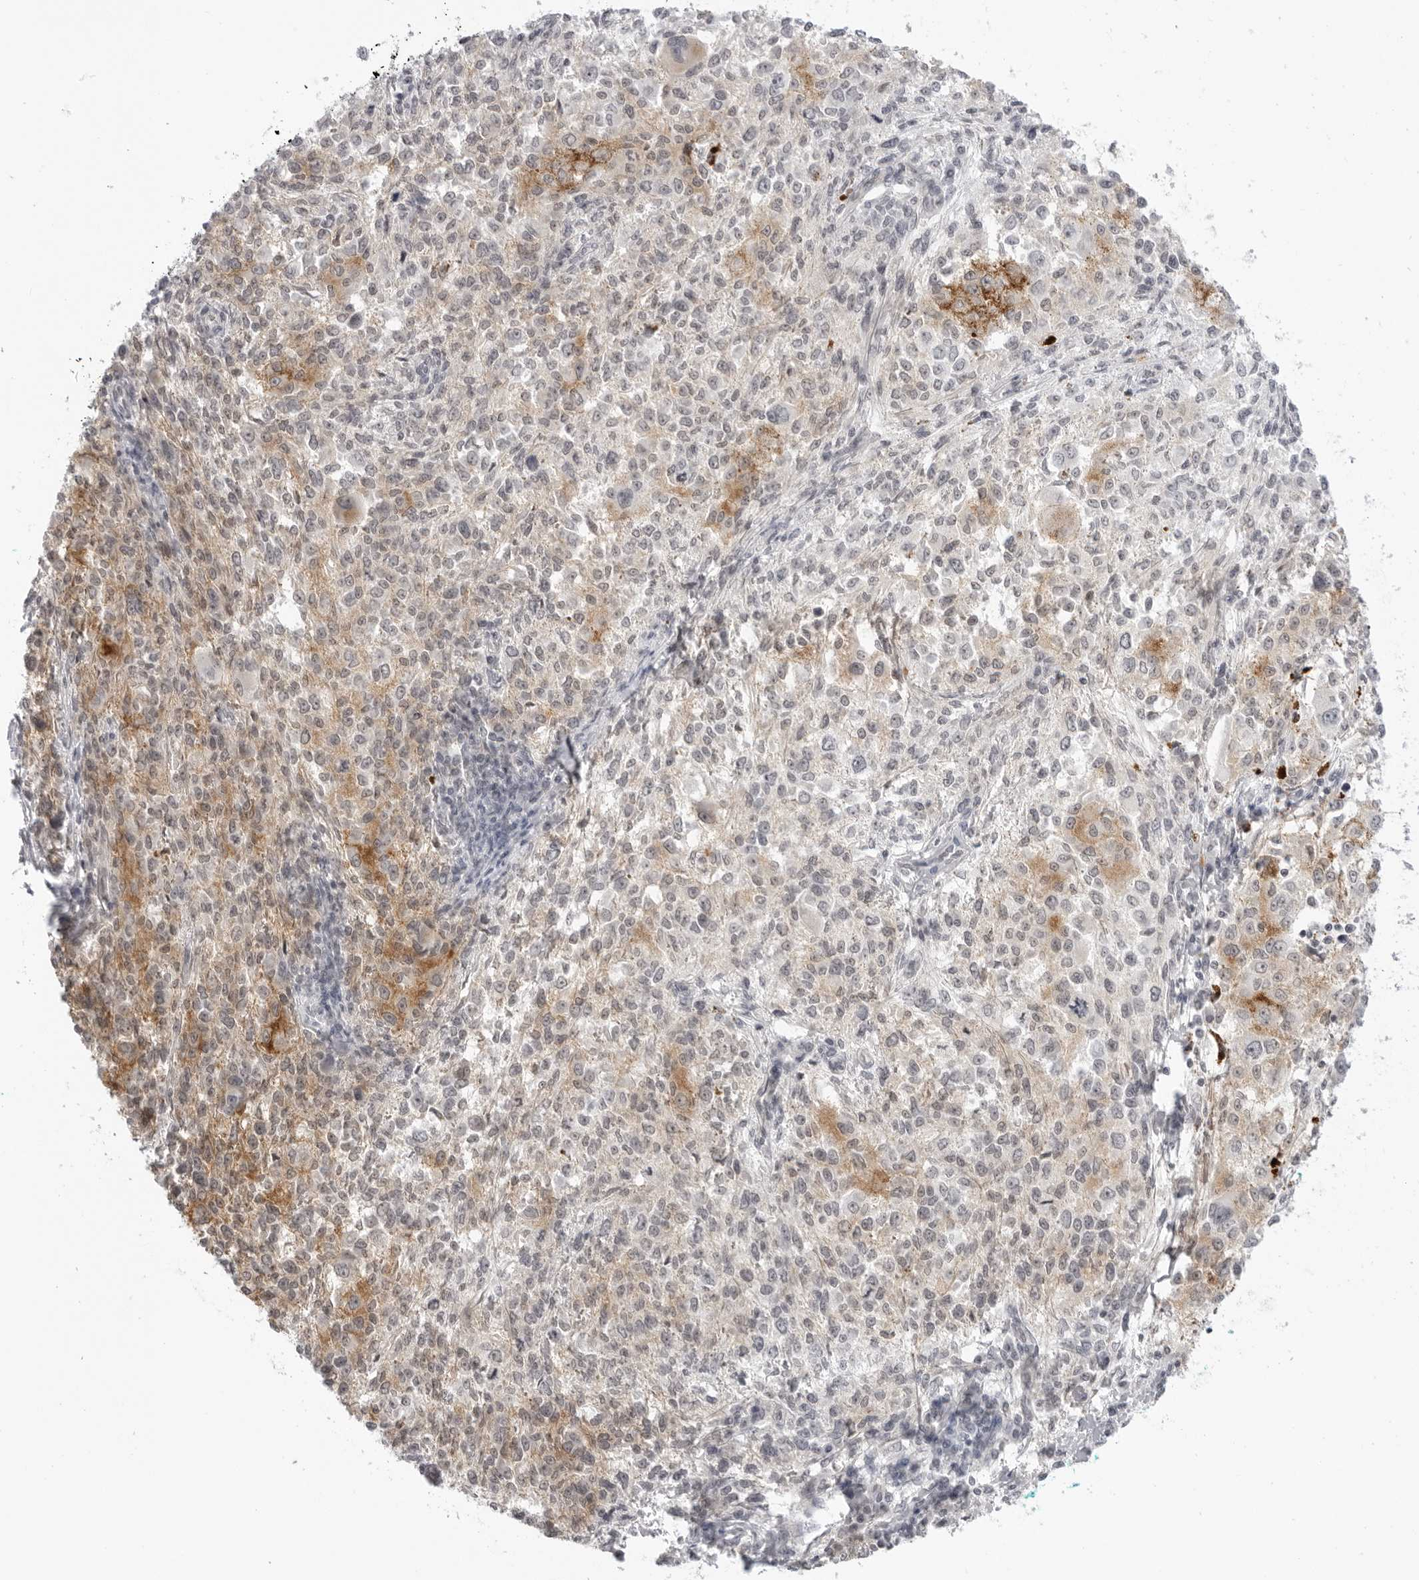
{"staining": {"intensity": "moderate", "quantity": "<25%", "location": "cytoplasmic/membranous"}, "tissue": "melanoma", "cell_type": "Tumor cells", "image_type": "cancer", "snomed": [{"axis": "morphology", "description": "Necrosis, NOS"}, {"axis": "morphology", "description": "Malignant melanoma, NOS"}, {"axis": "topography", "description": "Skin"}], "caption": "About <25% of tumor cells in malignant melanoma exhibit moderate cytoplasmic/membranous protein positivity as visualized by brown immunohistochemical staining.", "gene": "TRAPPC3", "patient": {"sex": "female", "age": 87}}